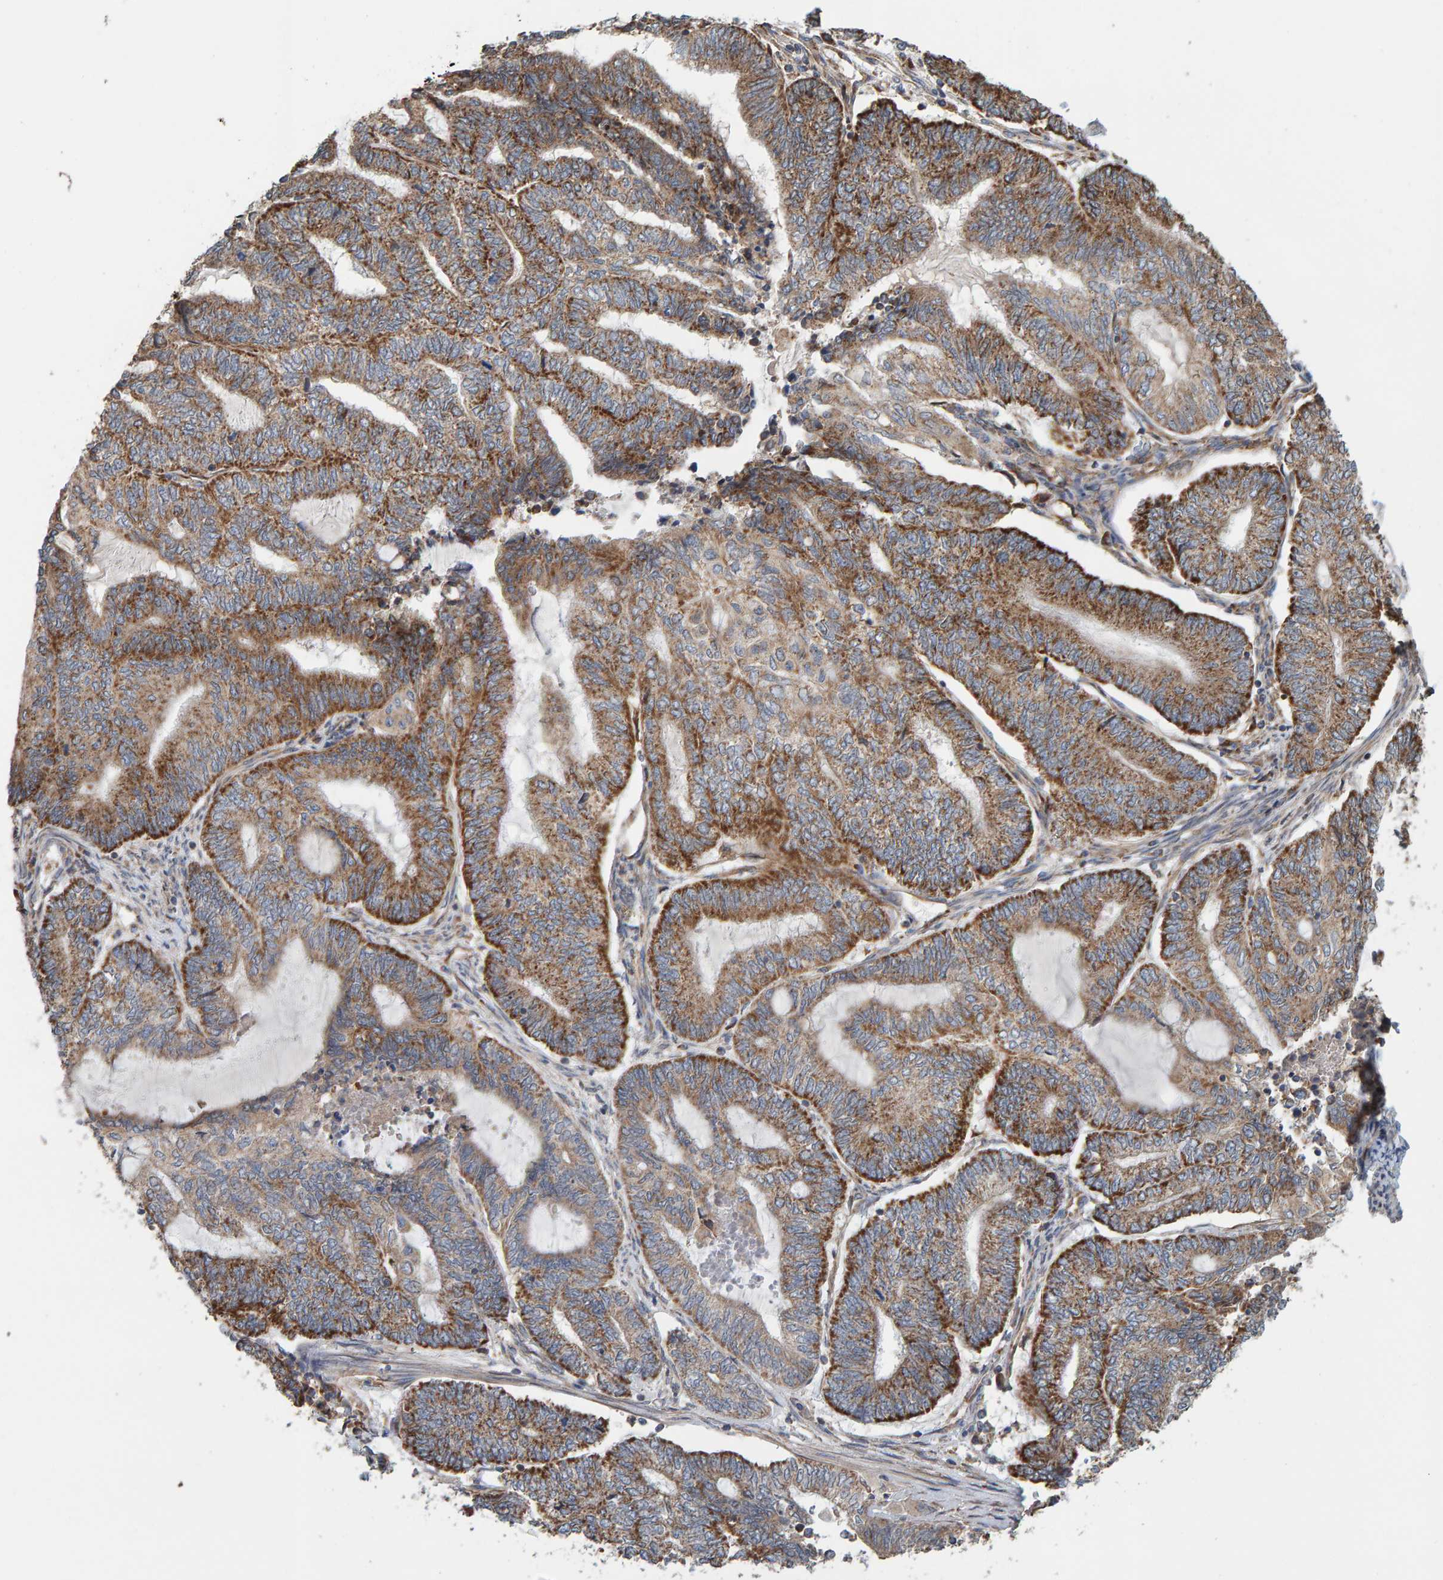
{"staining": {"intensity": "strong", "quantity": ">75%", "location": "cytoplasmic/membranous"}, "tissue": "endometrial cancer", "cell_type": "Tumor cells", "image_type": "cancer", "snomed": [{"axis": "morphology", "description": "Adenocarcinoma, NOS"}, {"axis": "topography", "description": "Uterus"}, {"axis": "topography", "description": "Endometrium"}], "caption": "This is a histology image of immunohistochemistry staining of adenocarcinoma (endometrial), which shows strong staining in the cytoplasmic/membranous of tumor cells.", "gene": "MRPL45", "patient": {"sex": "female", "age": 70}}